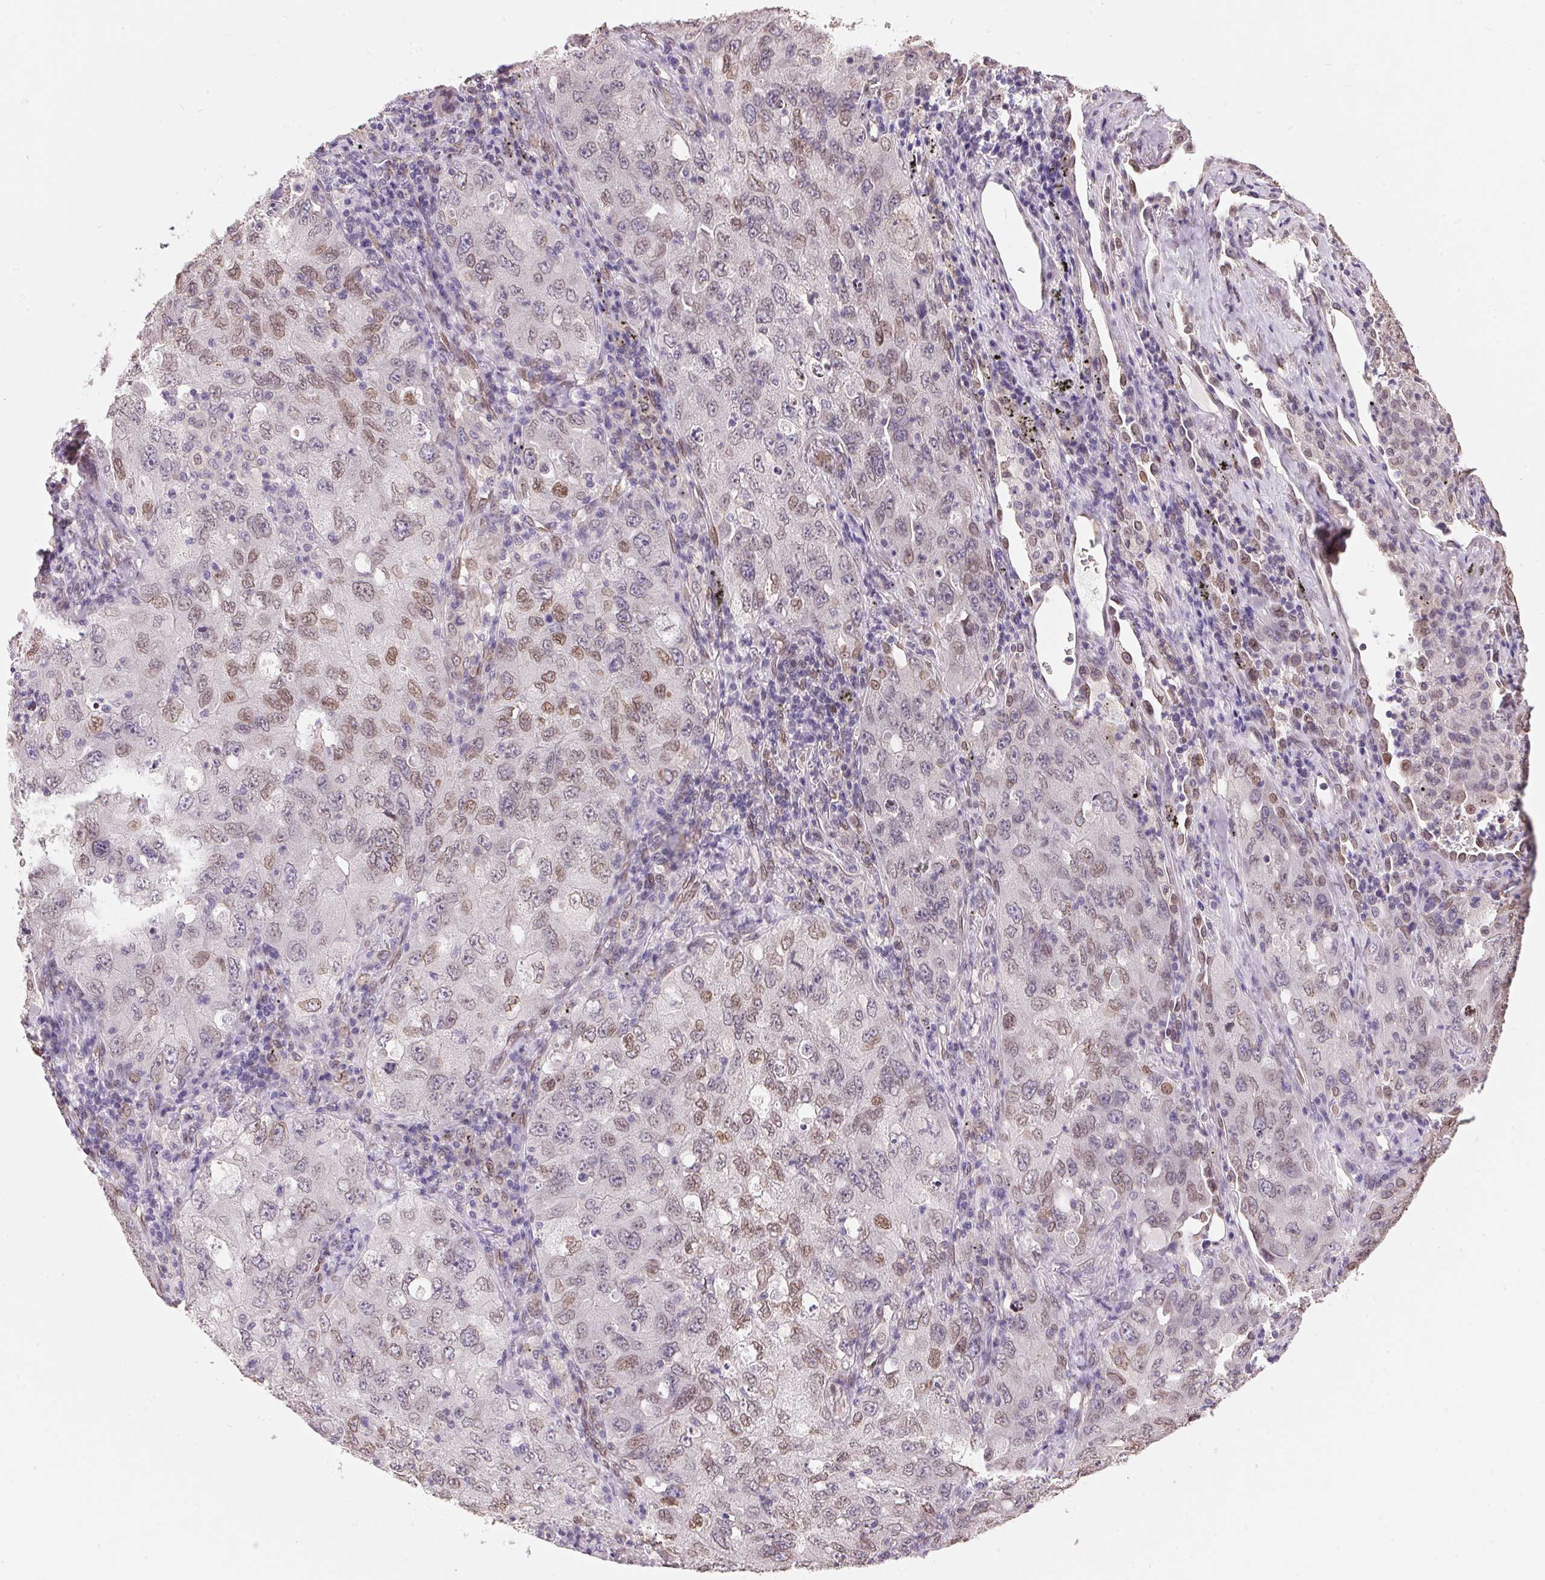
{"staining": {"intensity": "weak", "quantity": "25%-75%", "location": "cytoplasmic/membranous,nuclear"}, "tissue": "lung cancer", "cell_type": "Tumor cells", "image_type": "cancer", "snomed": [{"axis": "morphology", "description": "Adenocarcinoma, NOS"}, {"axis": "topography", "description": "Lung"}], "caption": "Immunohistochemical staining of lung adenocarcinoma demonstrates weak cytoplasmic/membranous and nuclear protein positivity in about 25%-75% of tumor cells.", "gene": "TMEM175", "patient": {"sex": "female", "age": 57}}